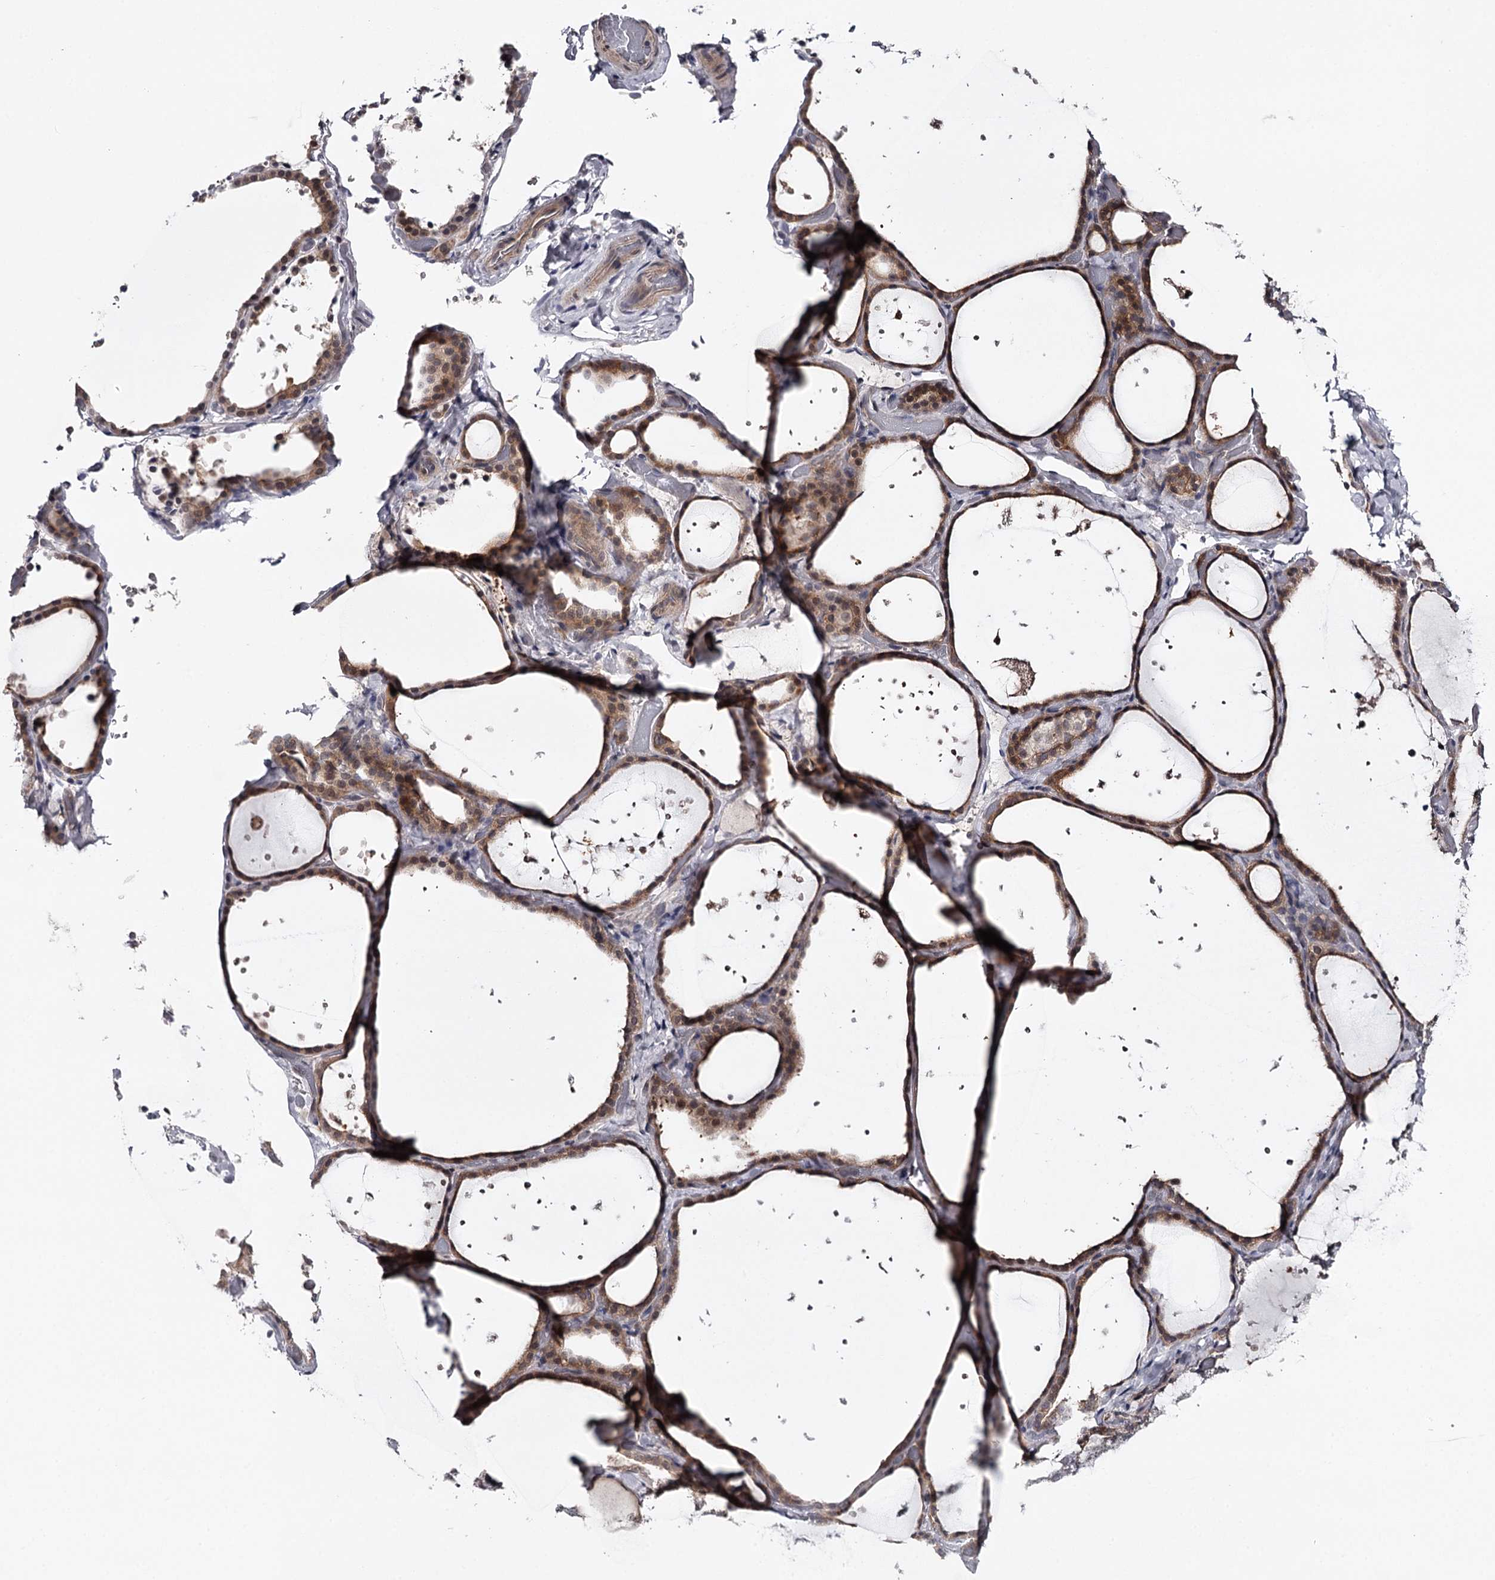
{"staining": {"intensity": "moderate", "quantity": ">75%", "location": "cytoplasmic/membranous,nuclear"}, "tissue": "thyroid gland", "cell_type": "Glandular cells", "image_type": "normal", "snomed": [{"axis": "morphology", "description": "Normal tissue, NOS"}, {"axis": "topography", "description": "Thyroid gland"}], "caption": "The histopathology image exhibits immunohistochemical staining of normal thyroid gland. There is moderate cytoplasmic/membranous,nuclear expression is present in about >75% of glandular cells. The protein of interest is shown in brown color, while the nuclei are stained blue.", "gene": "GTSF1", "patient": {"sex": "female", "age": 44}}